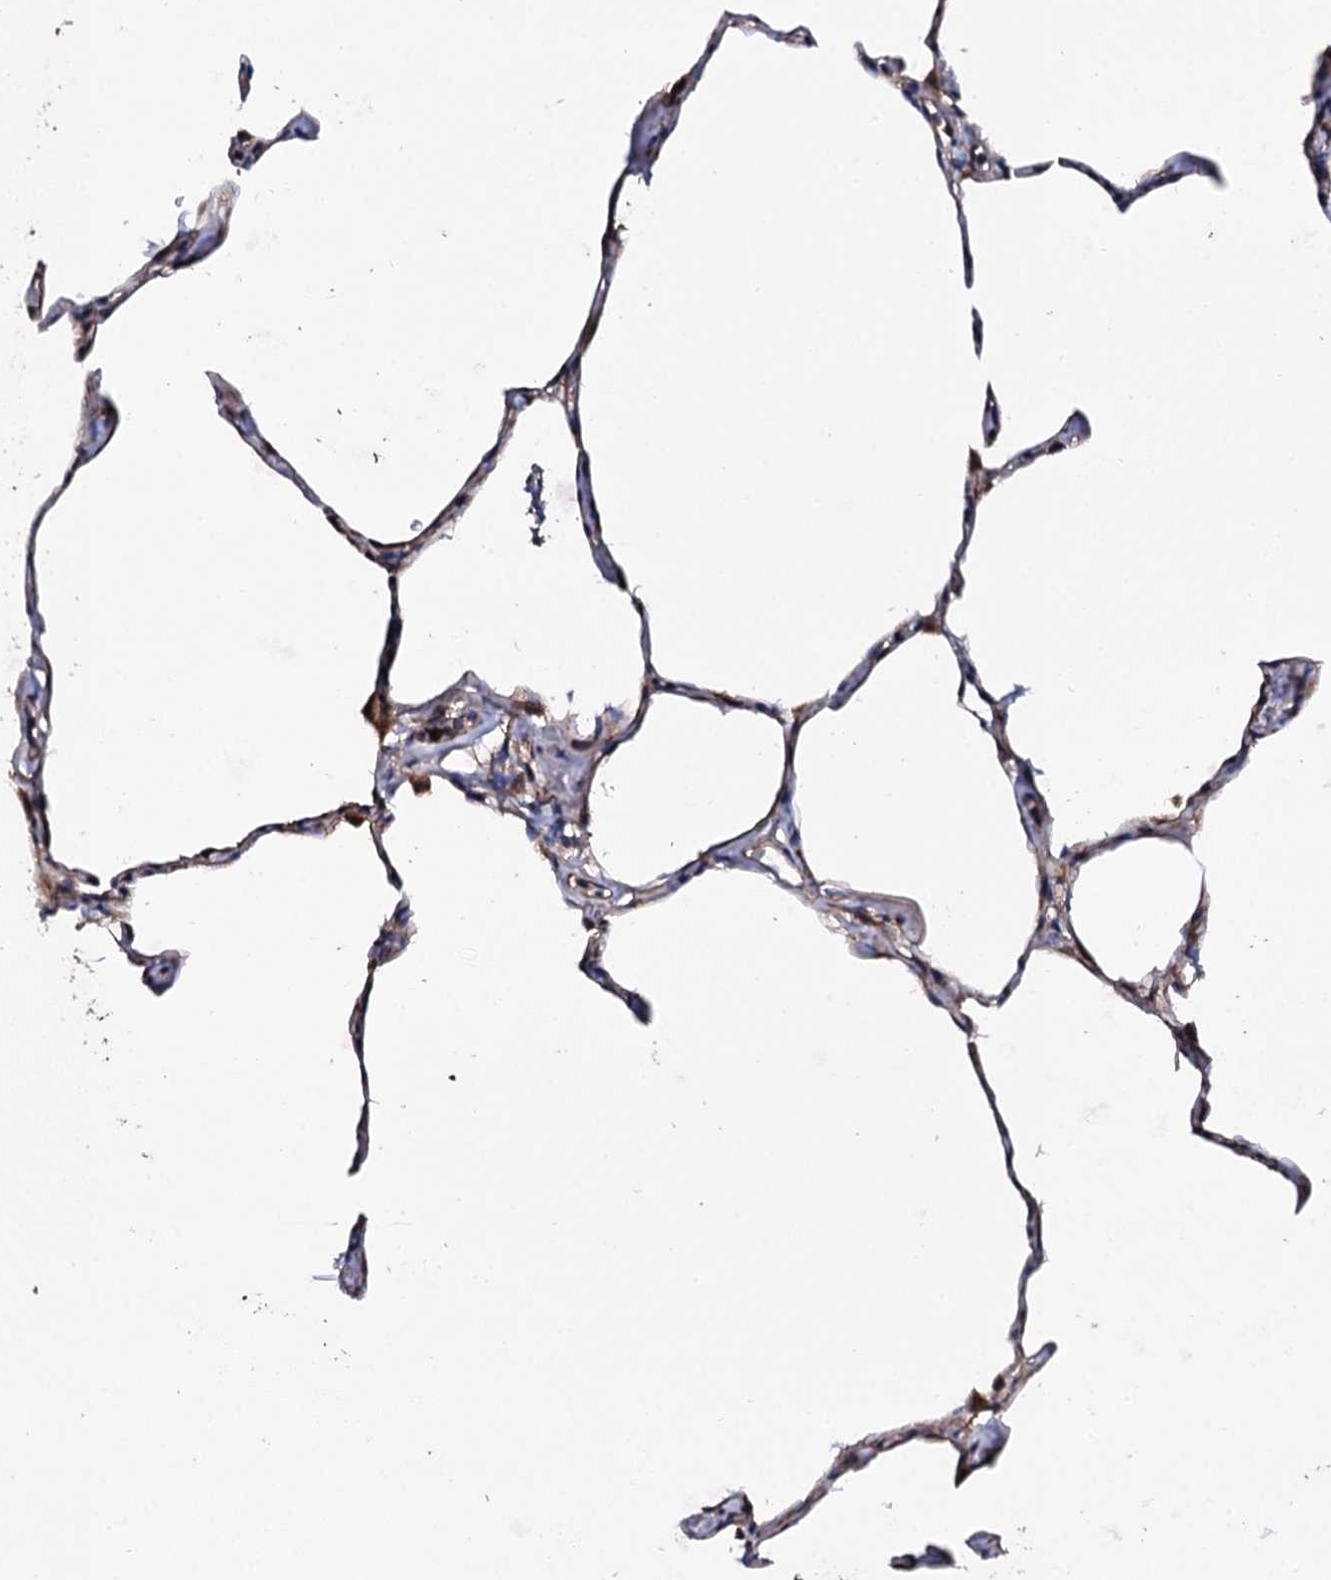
{"staining": {"intensity": "weak", "quantity": ">75%", "location": "cytoplasmic/membranous"}, "tissue": "lung", "cell_type": "Alveolar cells", "image_type": "normal", "snomed": [{"axis": "morphology", "description": "Normal tissue, NOS"}, {"axis": "topography", "description": "Lung"}], "caption": "DAB (3,3'-diaminobenzidine) immunohistochemical staining of normal human lung displays weak cytoplasmic/membranous protein staining in about >75% of alveolar cells.", "gene": "LIPT2", "patient": {"sex": "male", "age": 65}}